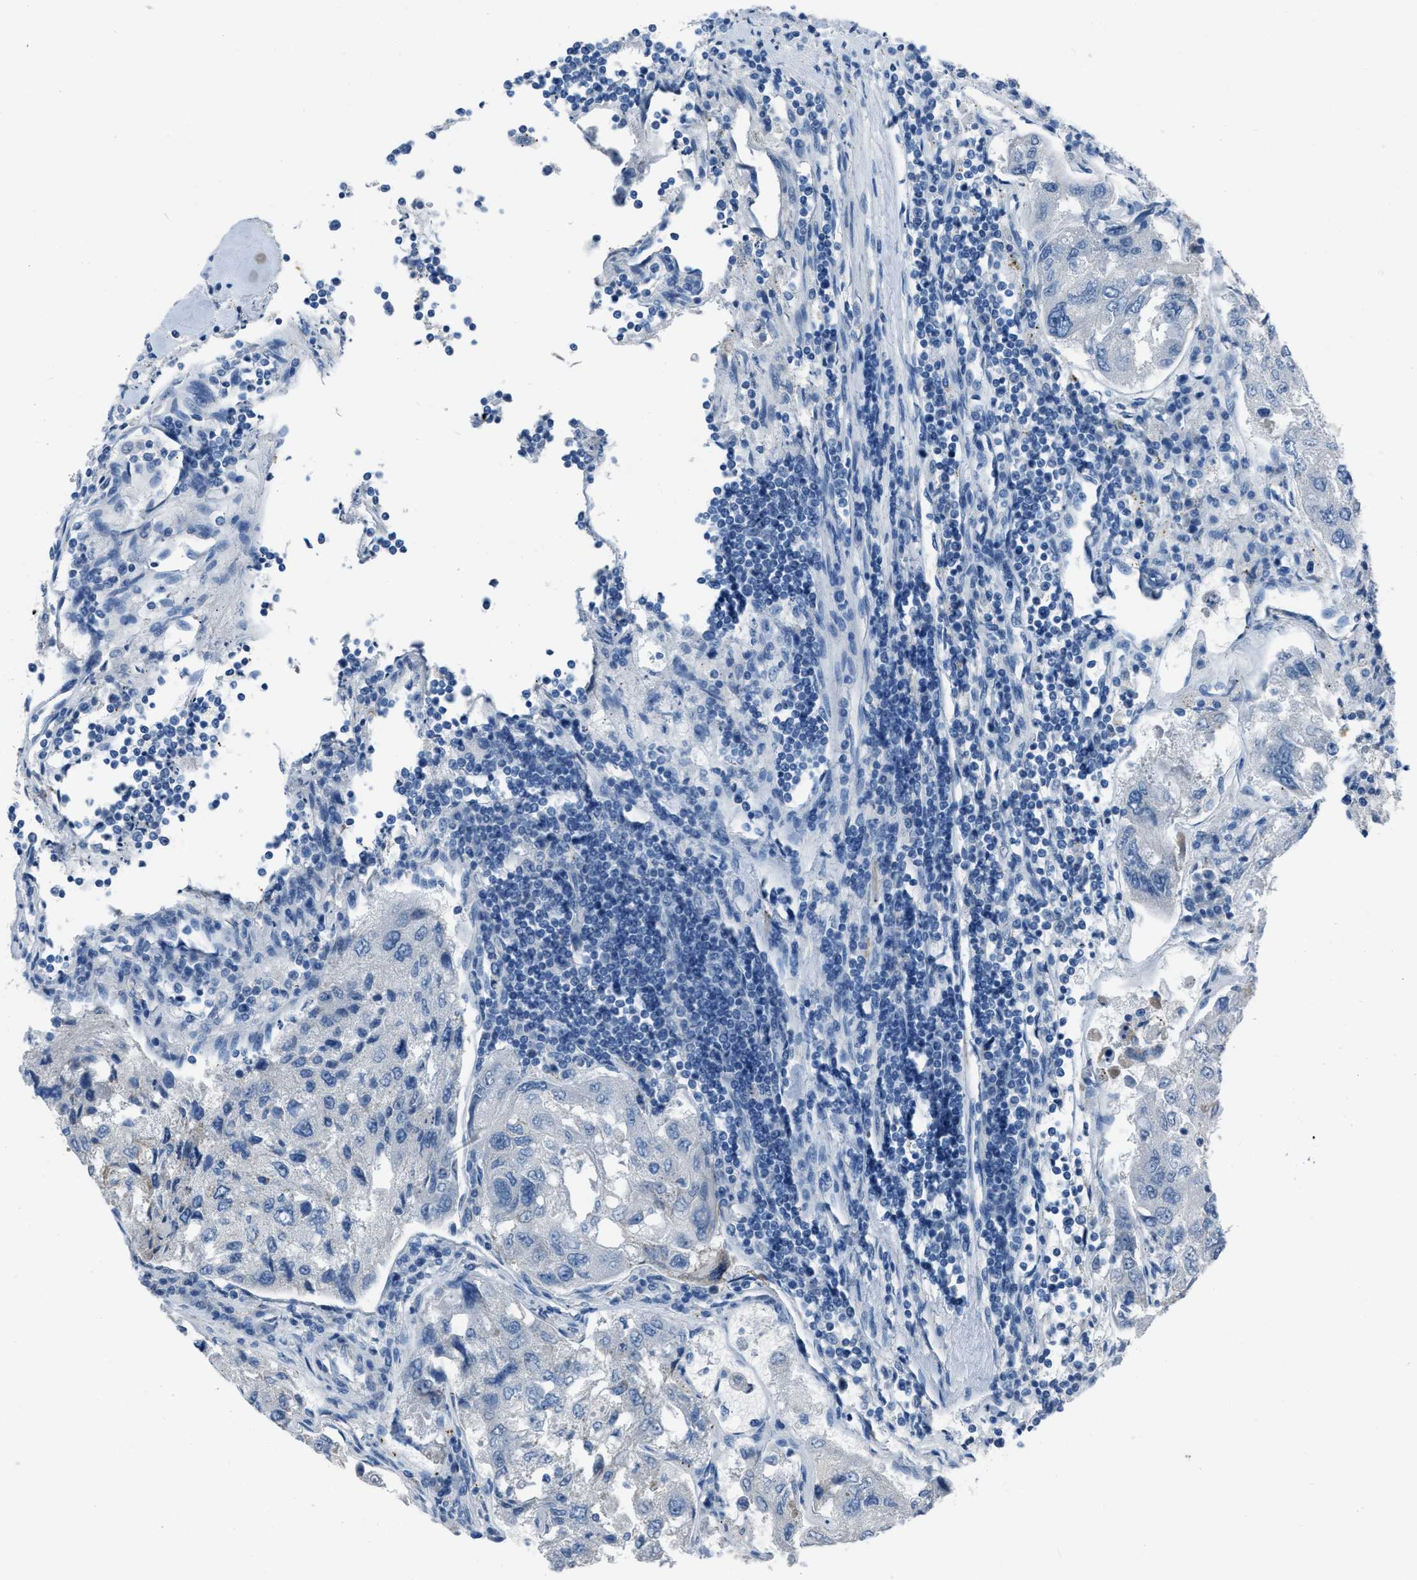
{"staining": {"intensity": "negative", "quantity": "none", "location": "none"}, "tissue": "urothelial cancer", "cell_type": "Tumor cells", "image_type": "cancer", "snomed": [{"axis": "morphology", "description": "Urothelial carcinoma, High grade"}, {"axis": "topography", "description": "Lymph node"}, {"axis": "topography", "description": "Urinary bladder"}], "caption": "Tumor cells show no significant protein staining in high-grade urothelial carcinoma.", "gene": "SPATC1L", "patient": {"sex": "male", "age": 51}}